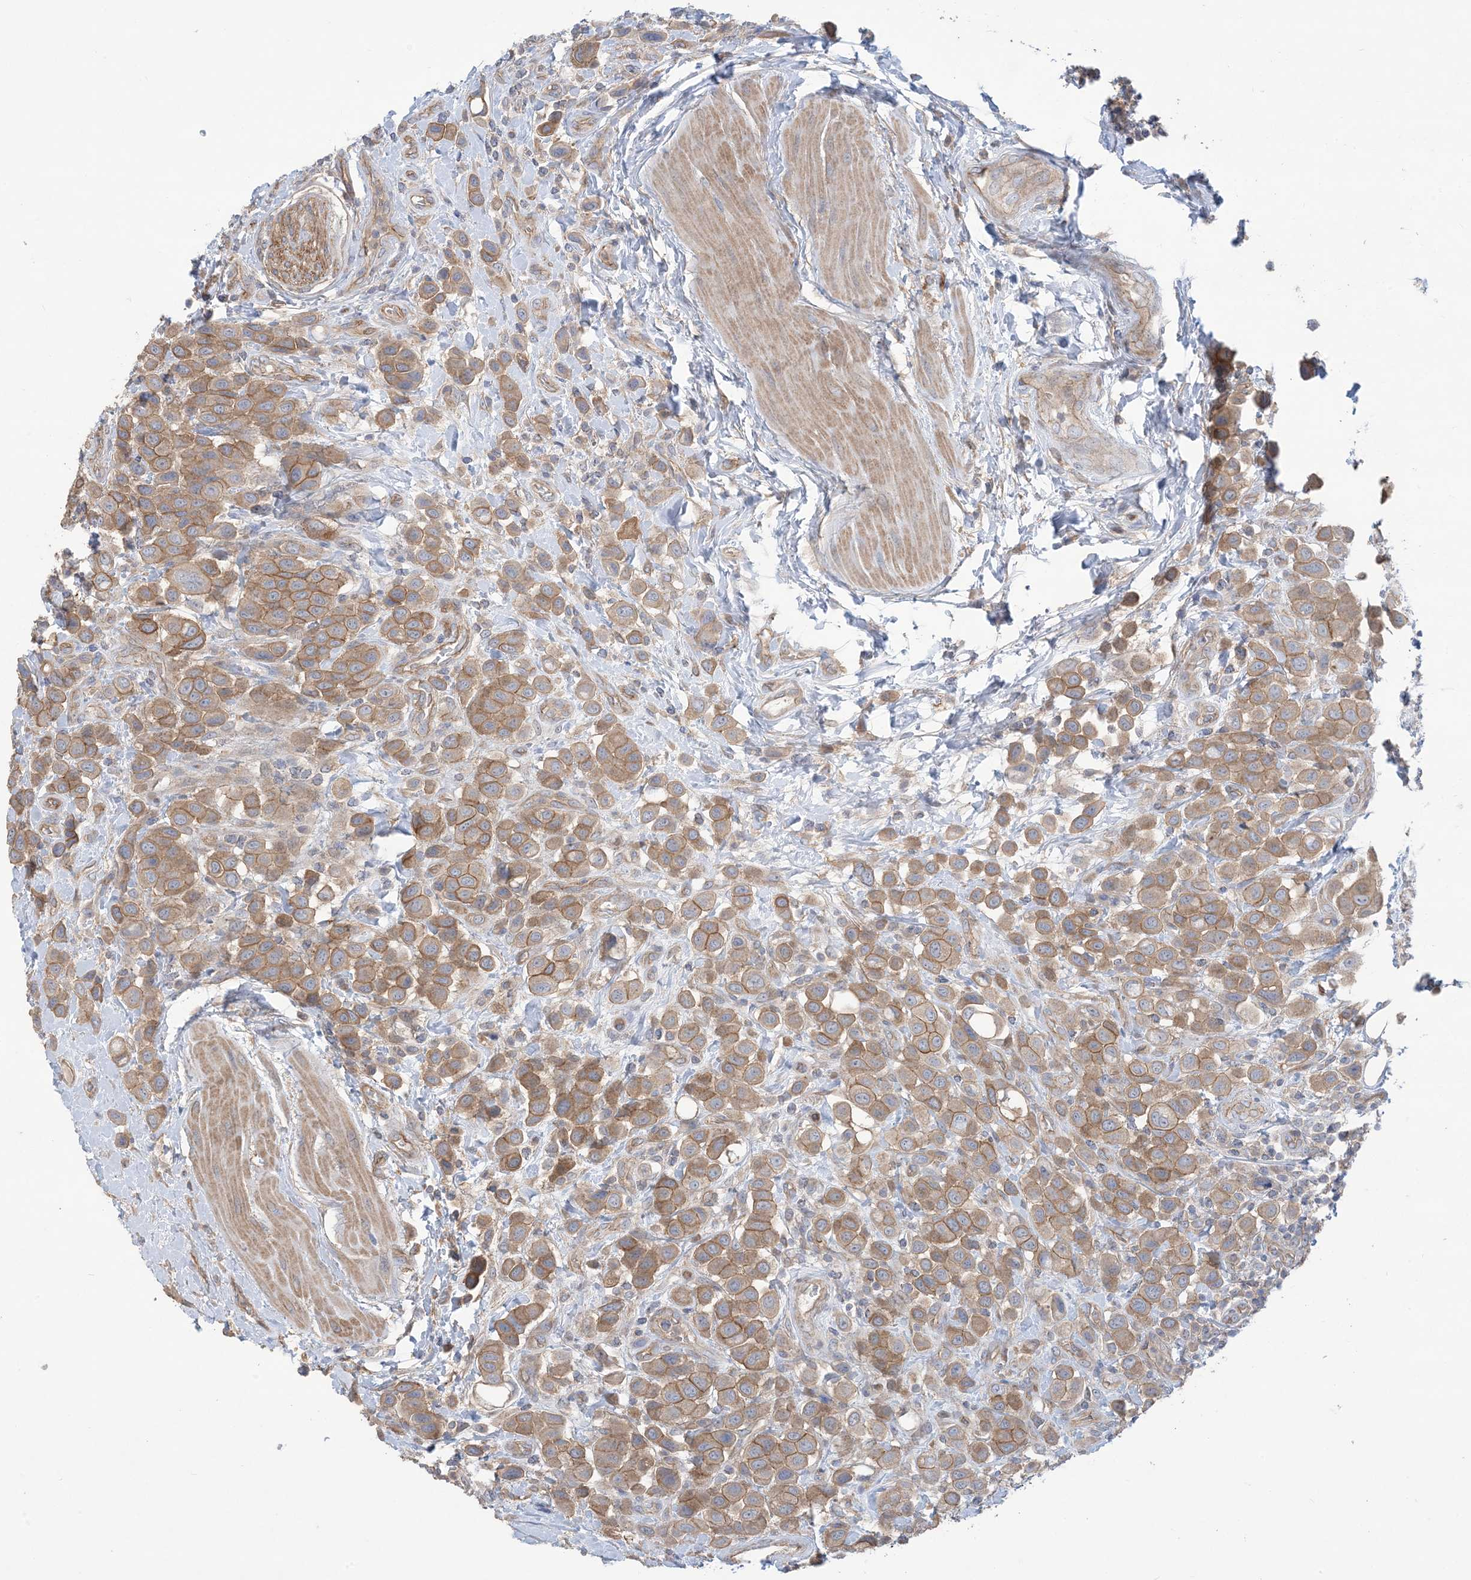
{"staining": {"intensity": "moderate", "quantity": ">75%", "location": "cytoplasmic/membranous"}, "tissue": "urothelial cancer", "cell_type": "Tumor cells", "image_type": "cancer", "snomed": [{"axis": "morphology", "description": "Urothelial carcinoma, High grade"}, {"axis": "topography", "description": "Urinary bladder"}], "caption": "The histopathology image reveals staining of high-grade urothelial carcinoma, revealing moderate cytoplasmic/membranous protein expression (brown color) within tumor cells.", "gene": "CCNY", "patient": {"sex": "male", "age": 50}}